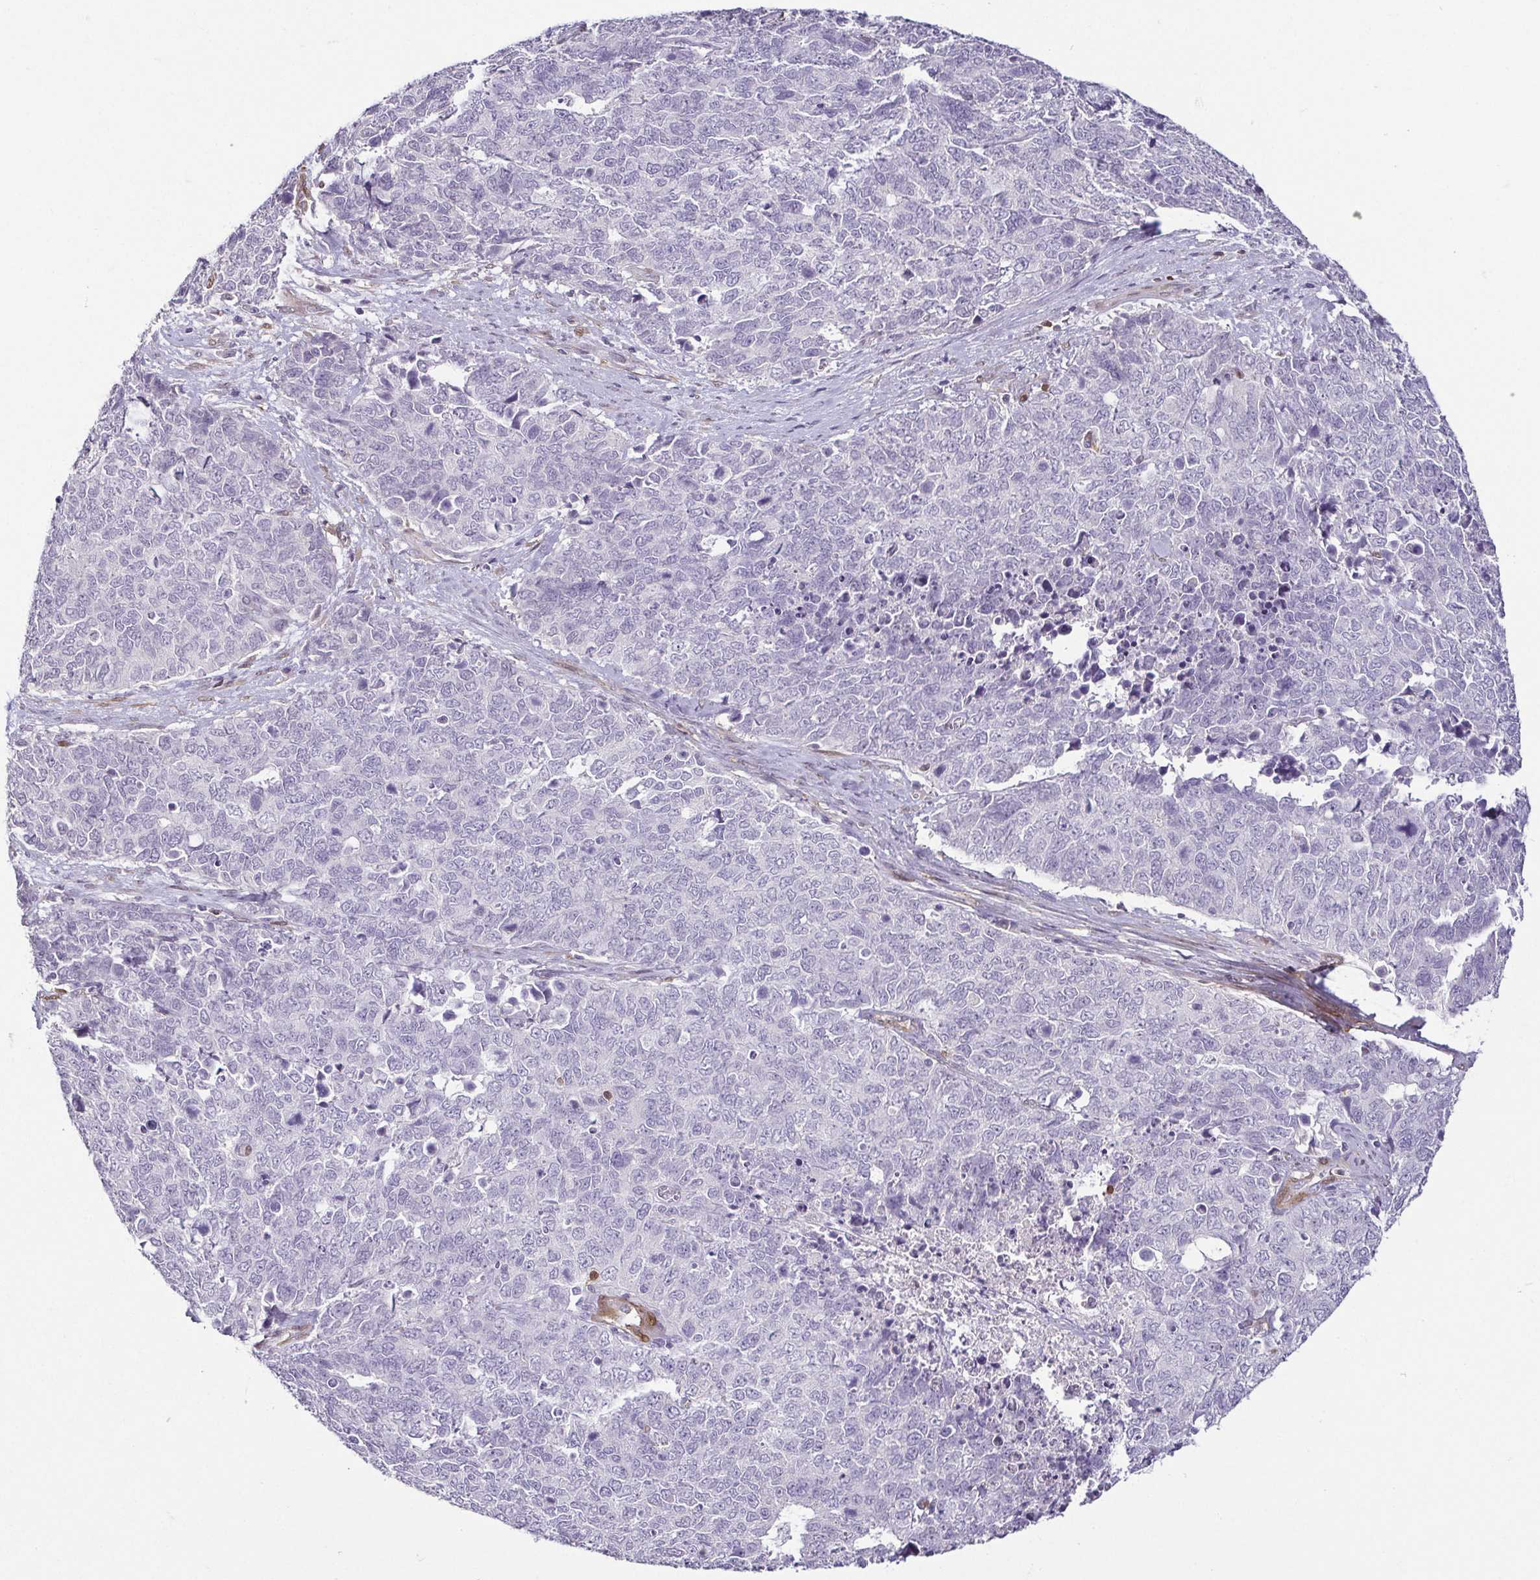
{"staining": {"intensity": "negative", "quantity": "none", "location": "none"}, "tissue": "cervical cancer", "cell_type": "Tumor cells", "image_type": "cancer", "snomed": [{"axis": "morphology", "description": "Adenocarcinoma, NOS"}, {"axis": "topography", "description": "Cervix"}], "caption": "Immunohistochemical staining of human cervical cancer demonstrates no significant staining in tumor cells. (DAB (3,3'-diaminobenzidine) IHC visualized using brightfield microscopy, high magnification).", "gene": "HOPX", "patient": {"sex": "female", "age": 63}}